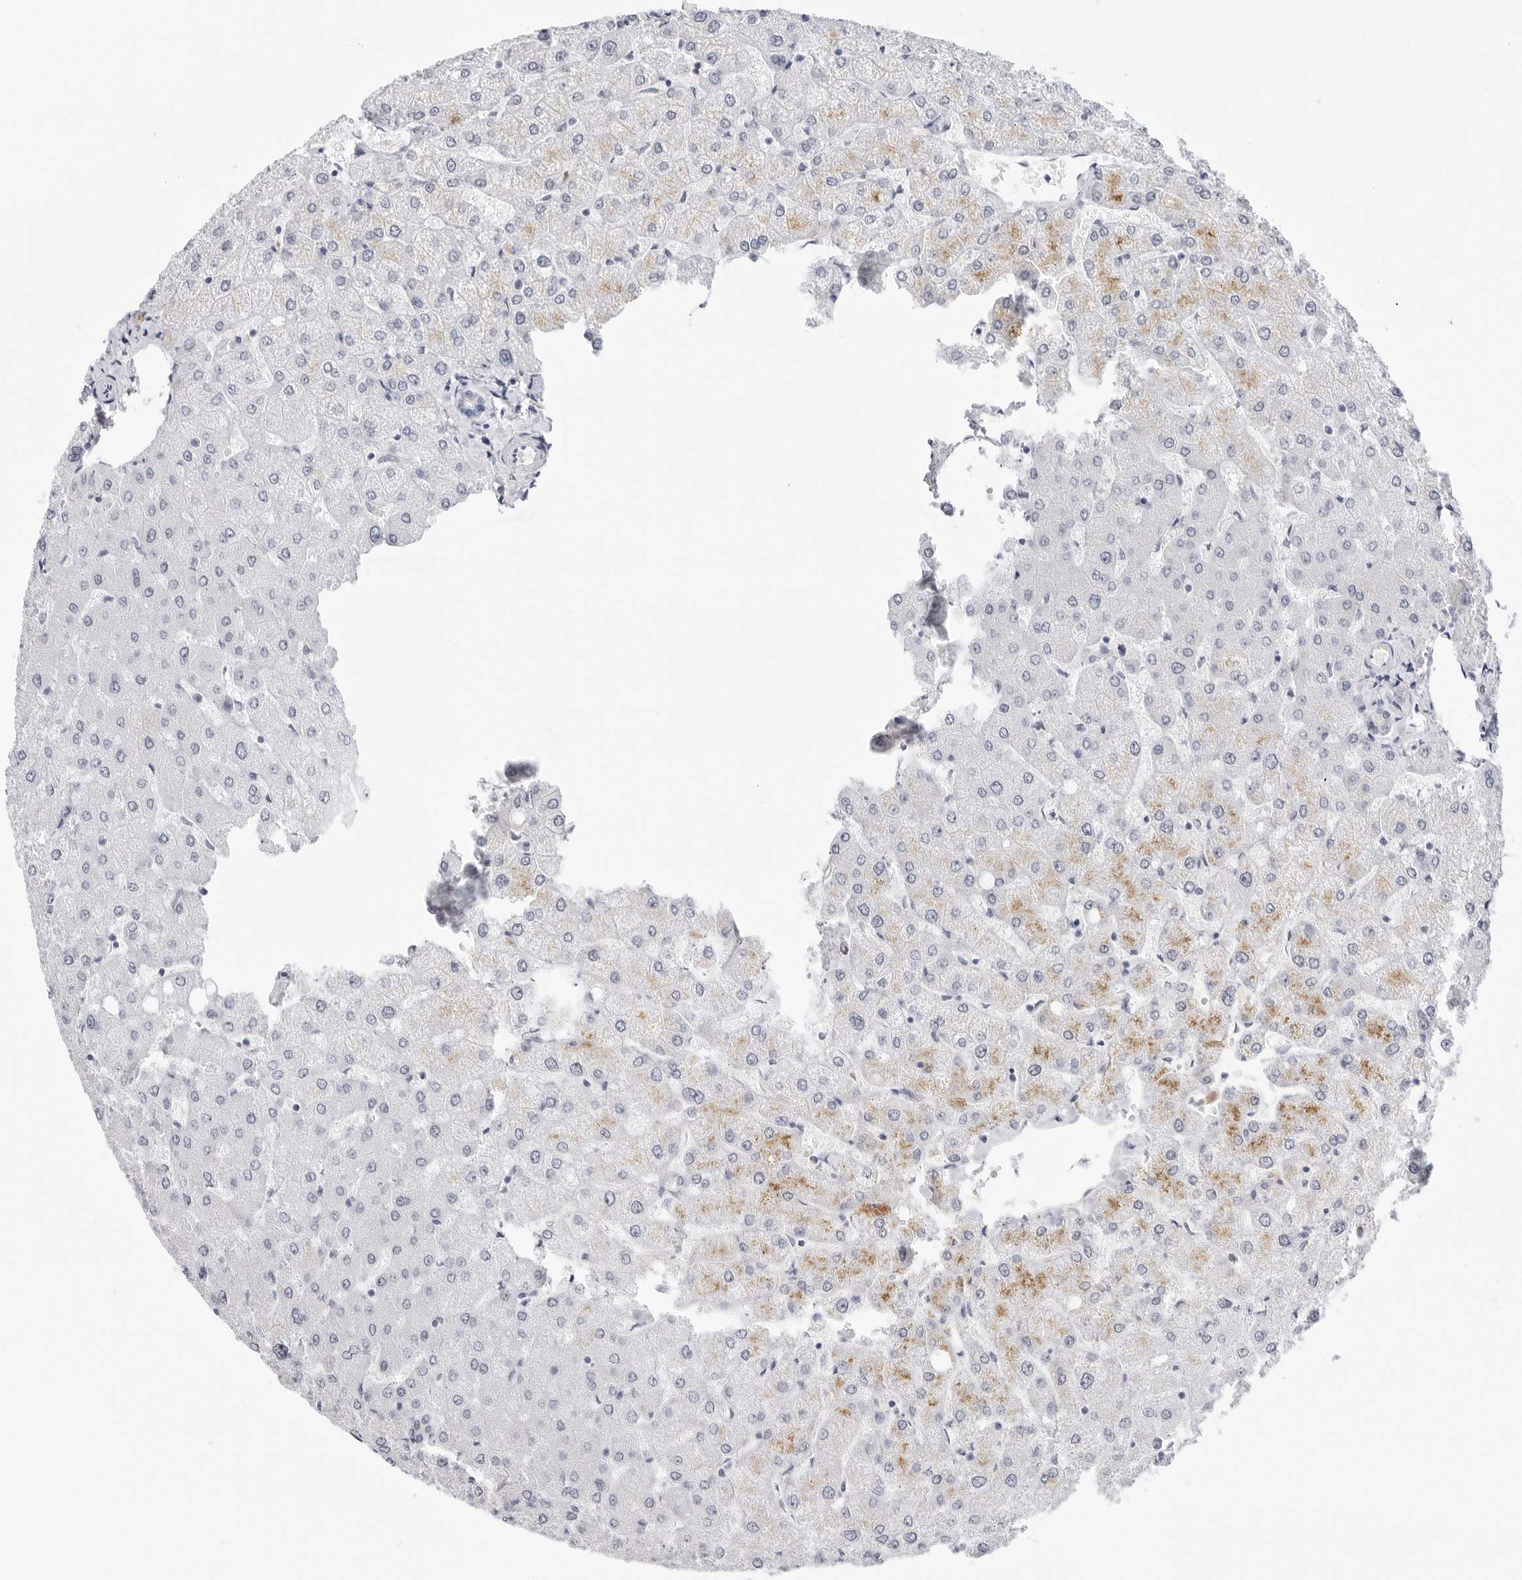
{"staining": {"intensity": "negative", "quantity": "none", "location": "none"}, "tissue": "liver", "cell_type": "Cholangiocytes", "image_type": "normal", "snomed": [{"axis": "morphology", "description": "Normal tissue, NOS"}, {"axis": "topography", "description": "Liver"}], "caption": "Immunohistochemistry (IHC) of benign human liver demonstrates no expression in cholangiocytes. Brightfield microscopy of immunohistochemistry stained with DAB (brown) and hematoxylin (blue), captured at high magnification.", "gene": "SLC19A1", "patient": {"sex": "female", "age": 54}}